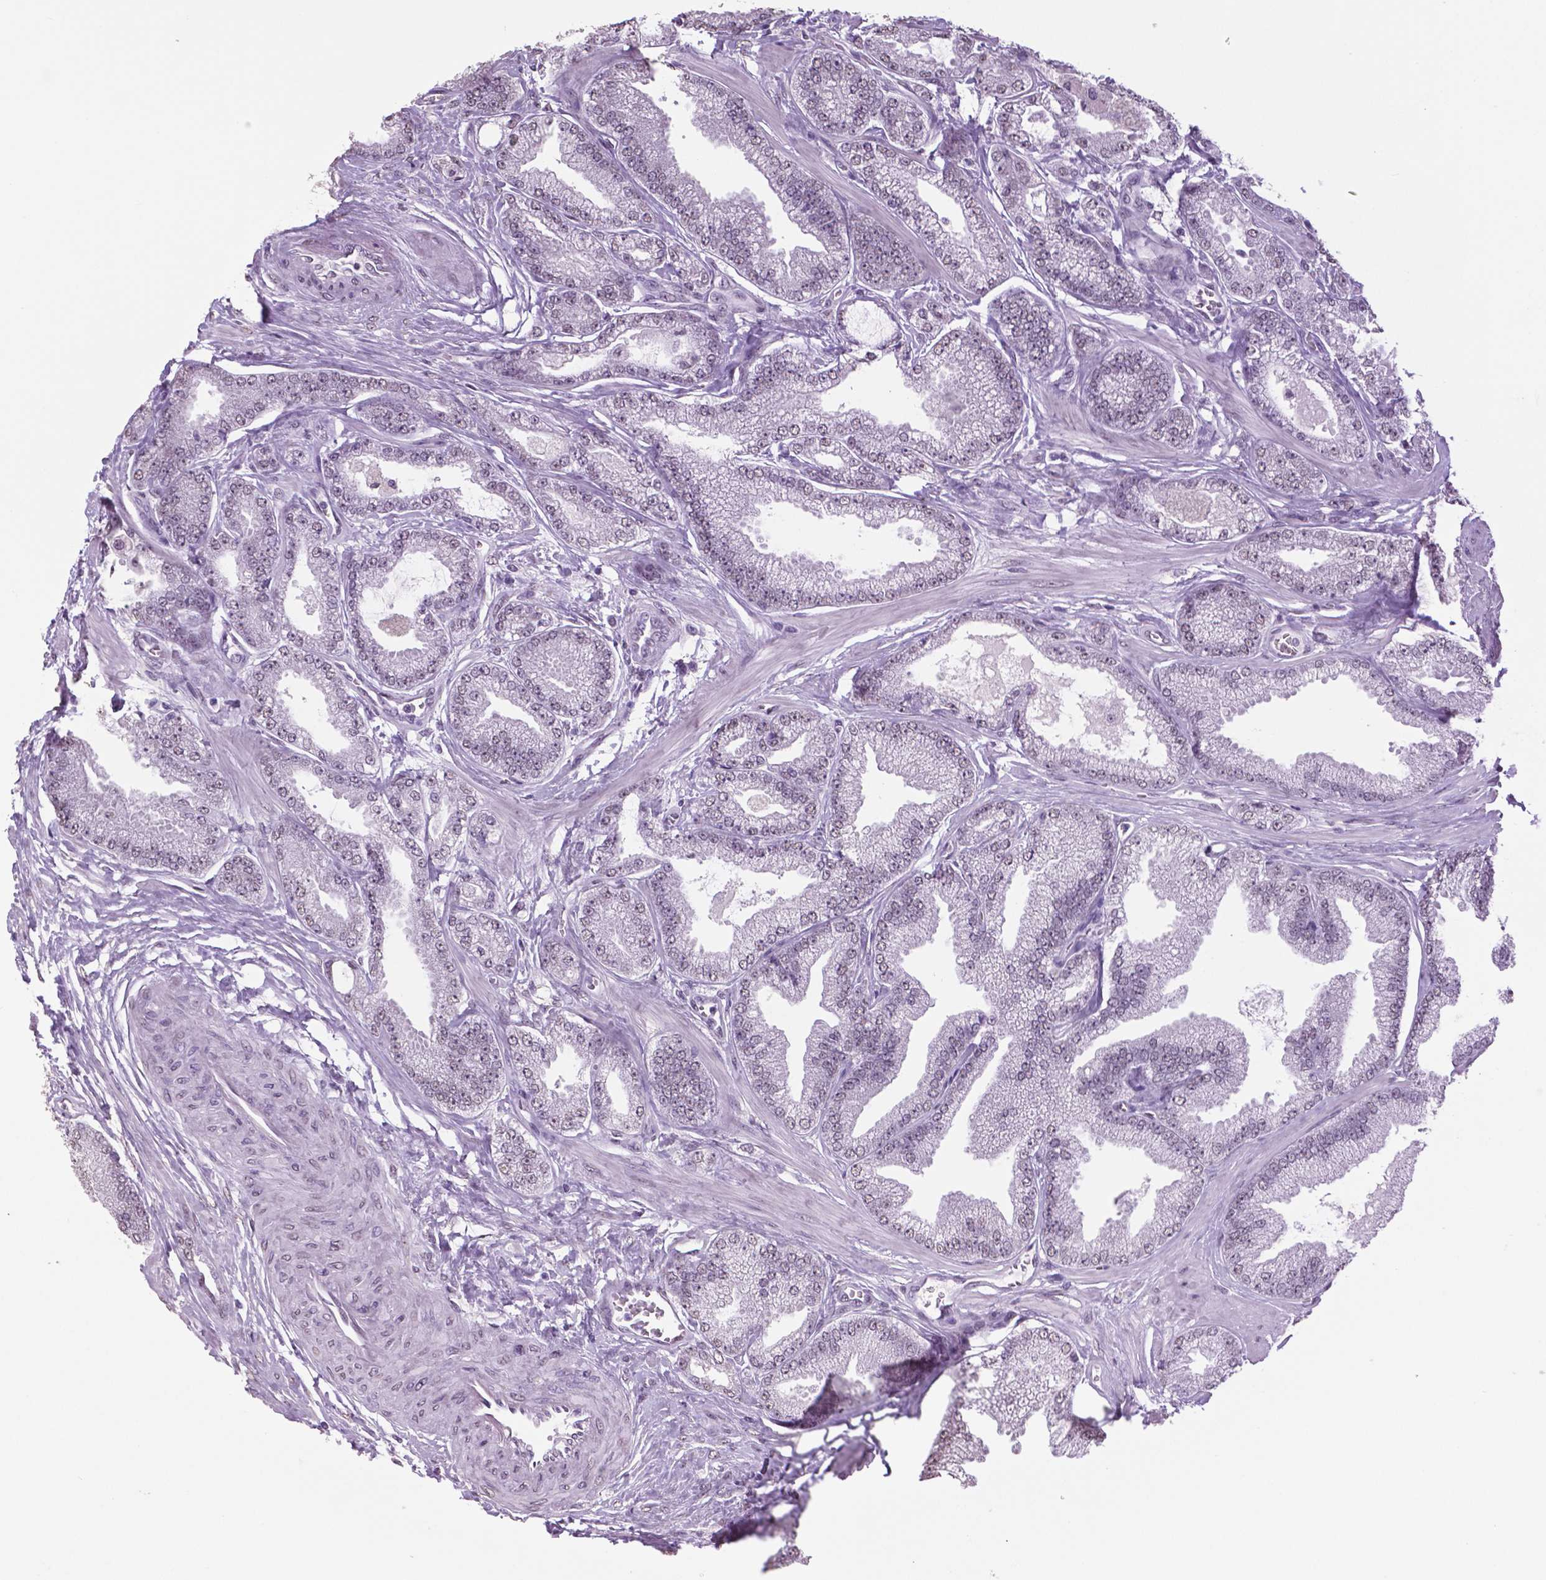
{"staining": {"intensity": "negative", "quantity": "none", "location": "none"}, "tissue": "prostate cancer", "cell_type": "Tumor cells", "image_type": "cancer", "snomed": [{"axis": "morphology", "description": "Adenocarcinoma, Low grade"}, {"axis": "topography", "description": "Prostate"}], "caption": "Low-grade adenocarcinoma (prostate) was stained to show a protein in brown. There is no significant expression in tumor cells. Brightfield microscopy of immunohistochemistry stained with DAB (3,3'-diaminobenzidine) (brown) and hematoxylin (blue), captured at high magnification.", "gene": "IGF2BP1", "patient": {"sex": "male", "age": 55}}